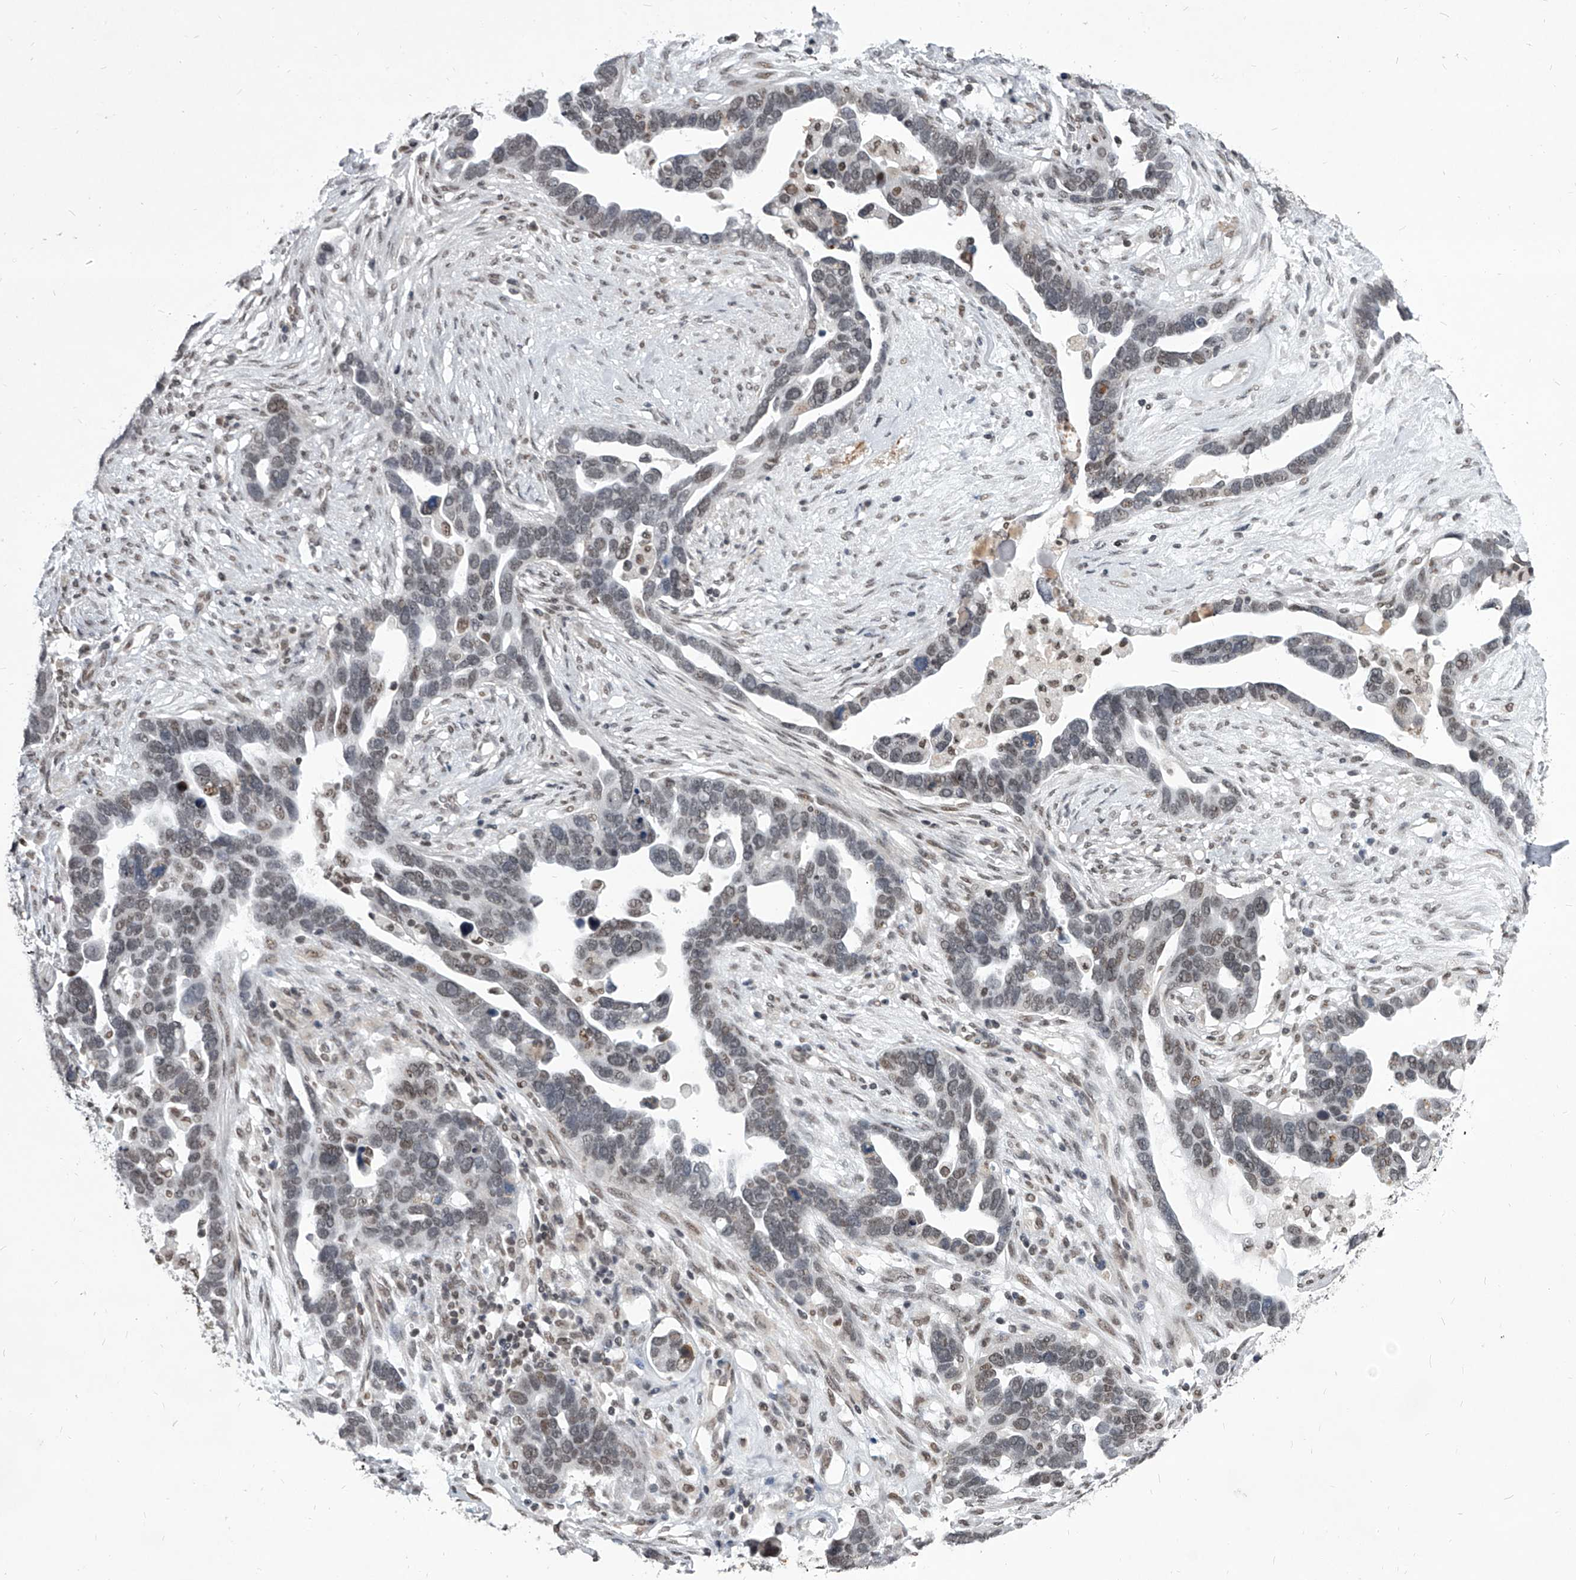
{"staining": {"intensity": "weak", "quantity": "<25%", "location": "nuclear"}, "tissue": "ovarian cancer", "cell_type": "Tumor cells", "image_type": "cancer", "snomed": [{"axis": "morphology", "description": "Cystadenocarcinoma, serous, NOS"}, {"axis": "topography", "description": "Ovary"}], "caption": "Tumor cells are negative for brown protein staining in serous cystadenocarcinoma (ovarian).", "gene": "PPIL4", "patient": {"sex": "female", "age": 54}}